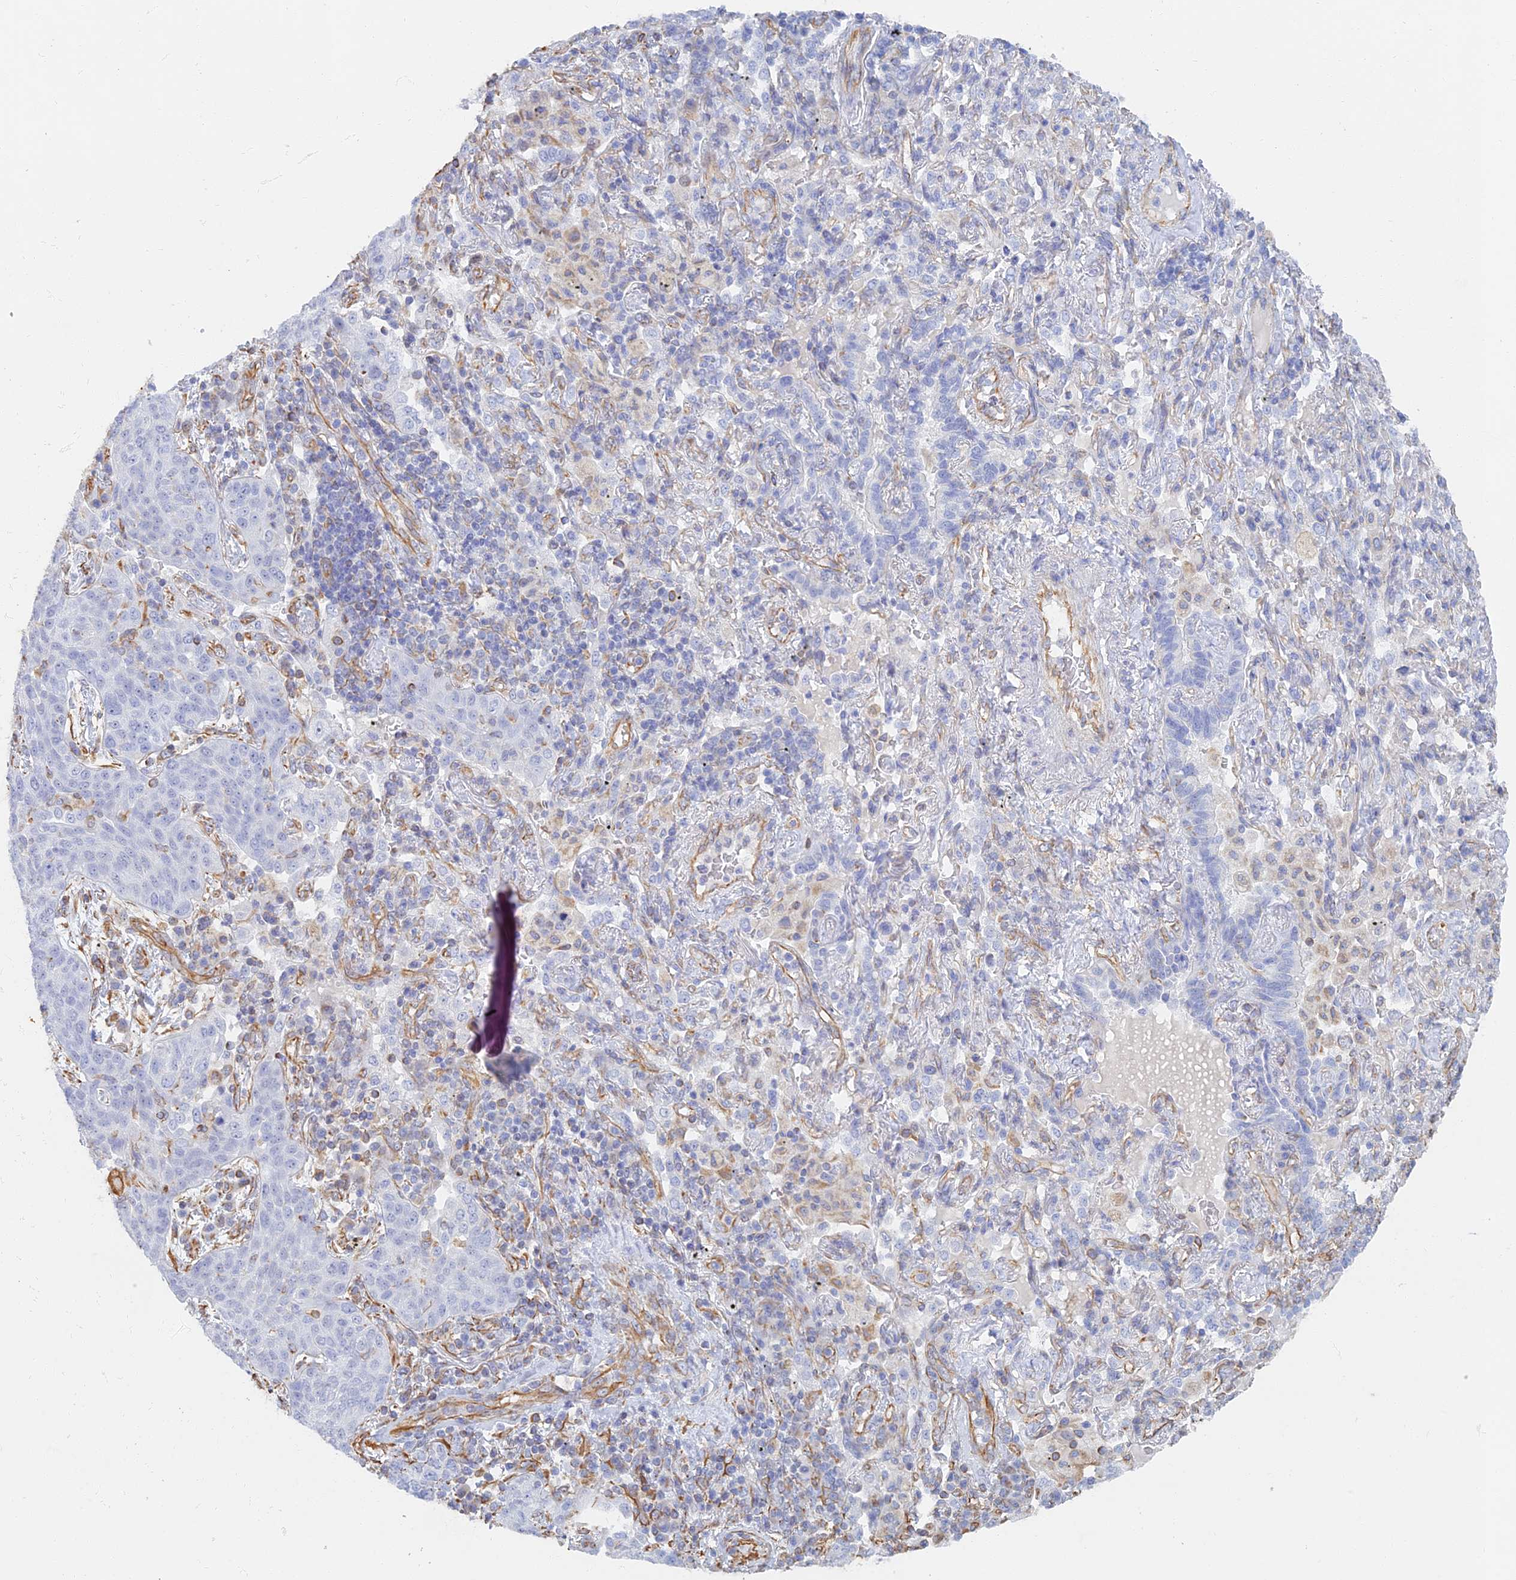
{"staining": {"intensity": "negative", "quantity": "none", "location": "none"}, "tissue": "lung cancer", "cell_type": "Tumor cells", "image_type": "cancer", "snomed": [{"axis": "morphology", "description": "Squamous cell carcinoma, NOS"}, {"axis": "topography", "description": "Lung"}], "caption": "DAB (3,3'-diaminobenzidine) immunohistochemical staining of lung squamous cell carcinoma reveals no significant staining in tumor cells.", "gene": "RMC1", "patient": {"sex": "female", "age": 70}}